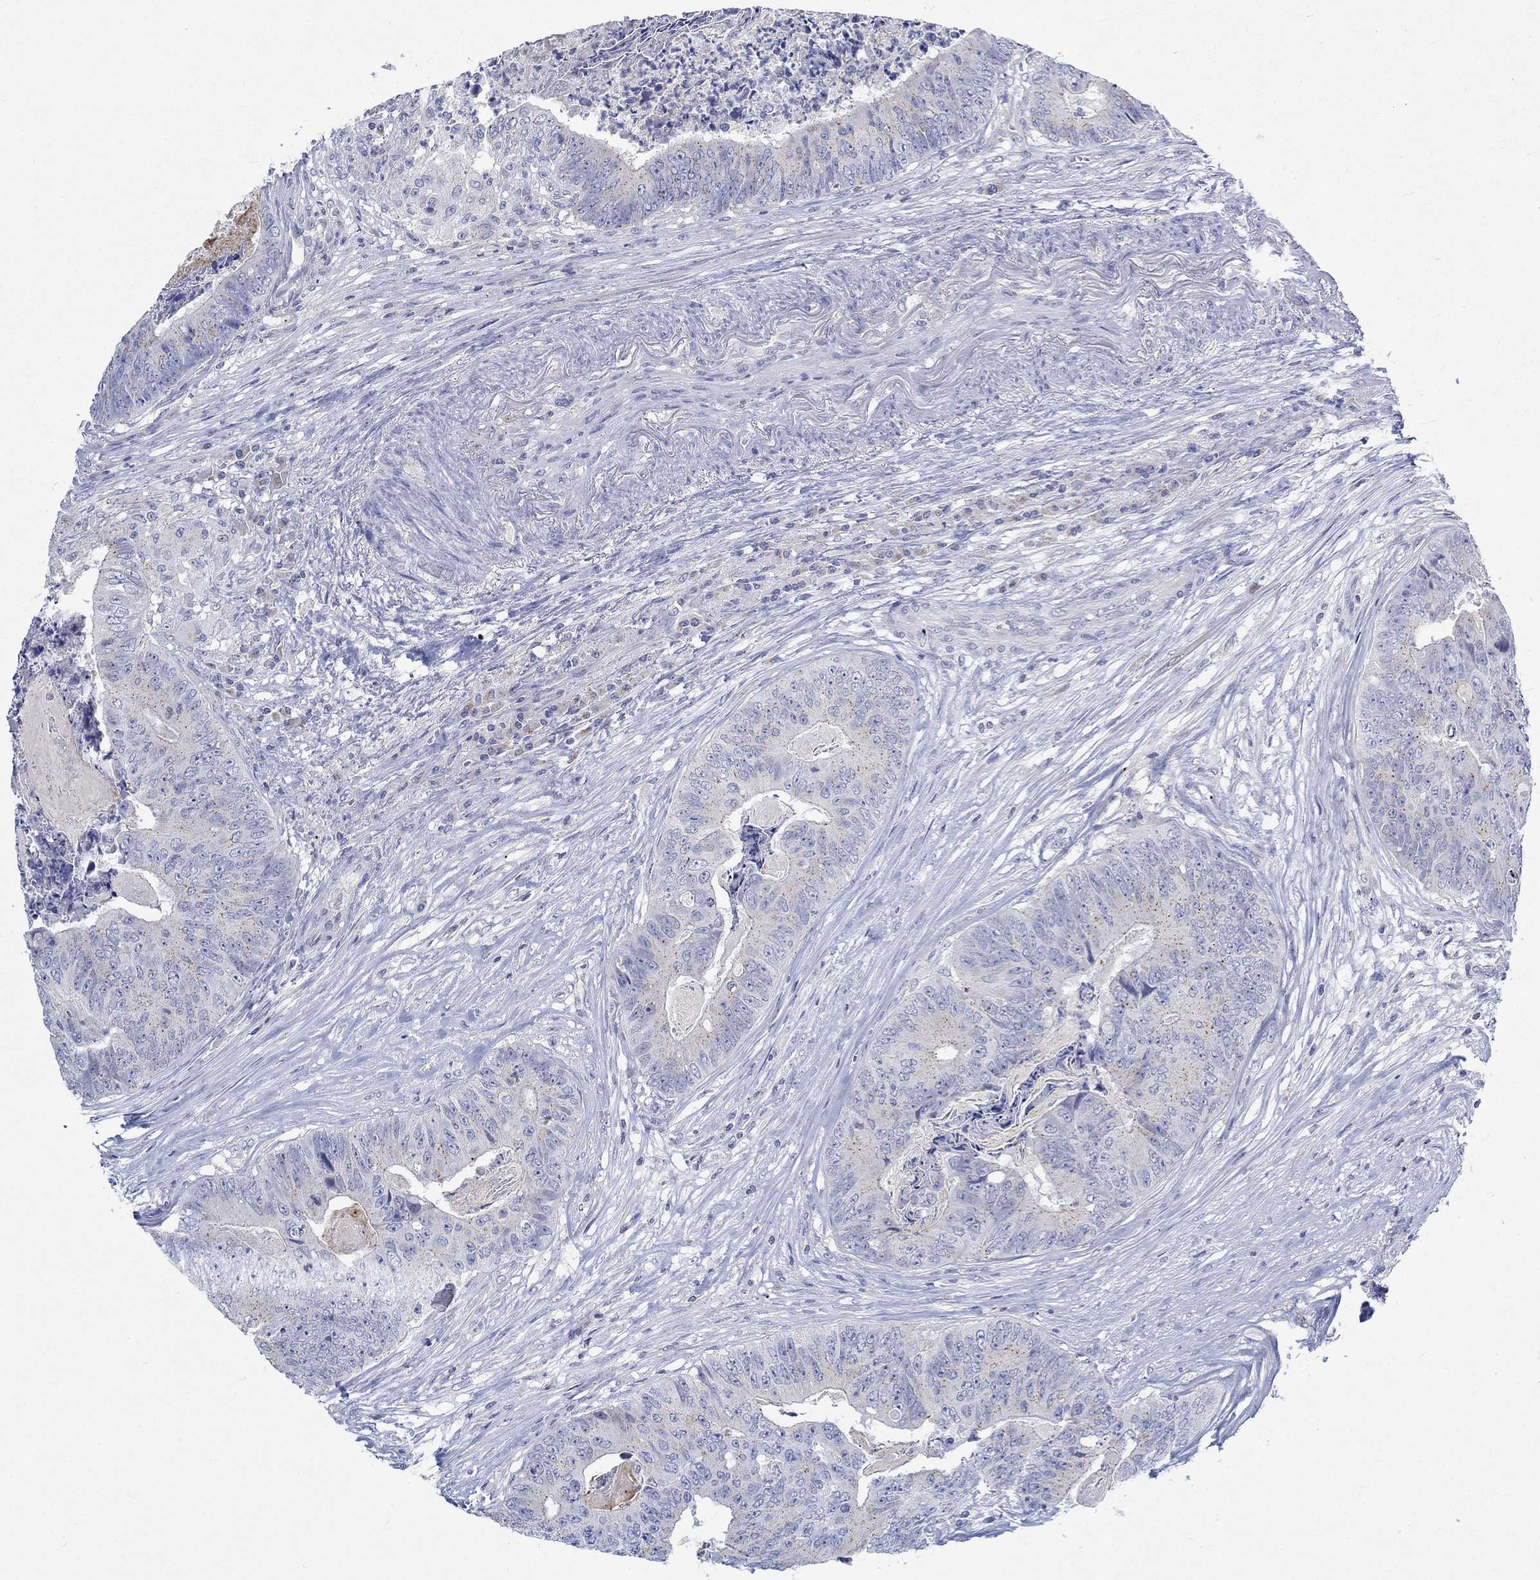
{"staining": {"intensity": "moderate", "quantity": "<25%", "location": "cytoplasmic/membranous"}, "tissue": "colorectal cancer", "cell_type": "Tumor cells", "image_type": "cancer", "snomed": [{"axis": "morphology", "description": "Adenocarcinoma, NOS"}, {"axis": "topography", "description": "Colon"}], "caption": "Immunohistochemical staining of human colorectal adenocarcinoma demonstrates moderate cytoplasmic/membranous protein positivity in approximately <25% of tumor cells.", "gene": "NAV3", "patient": {"sex": "male", "age": 84}}